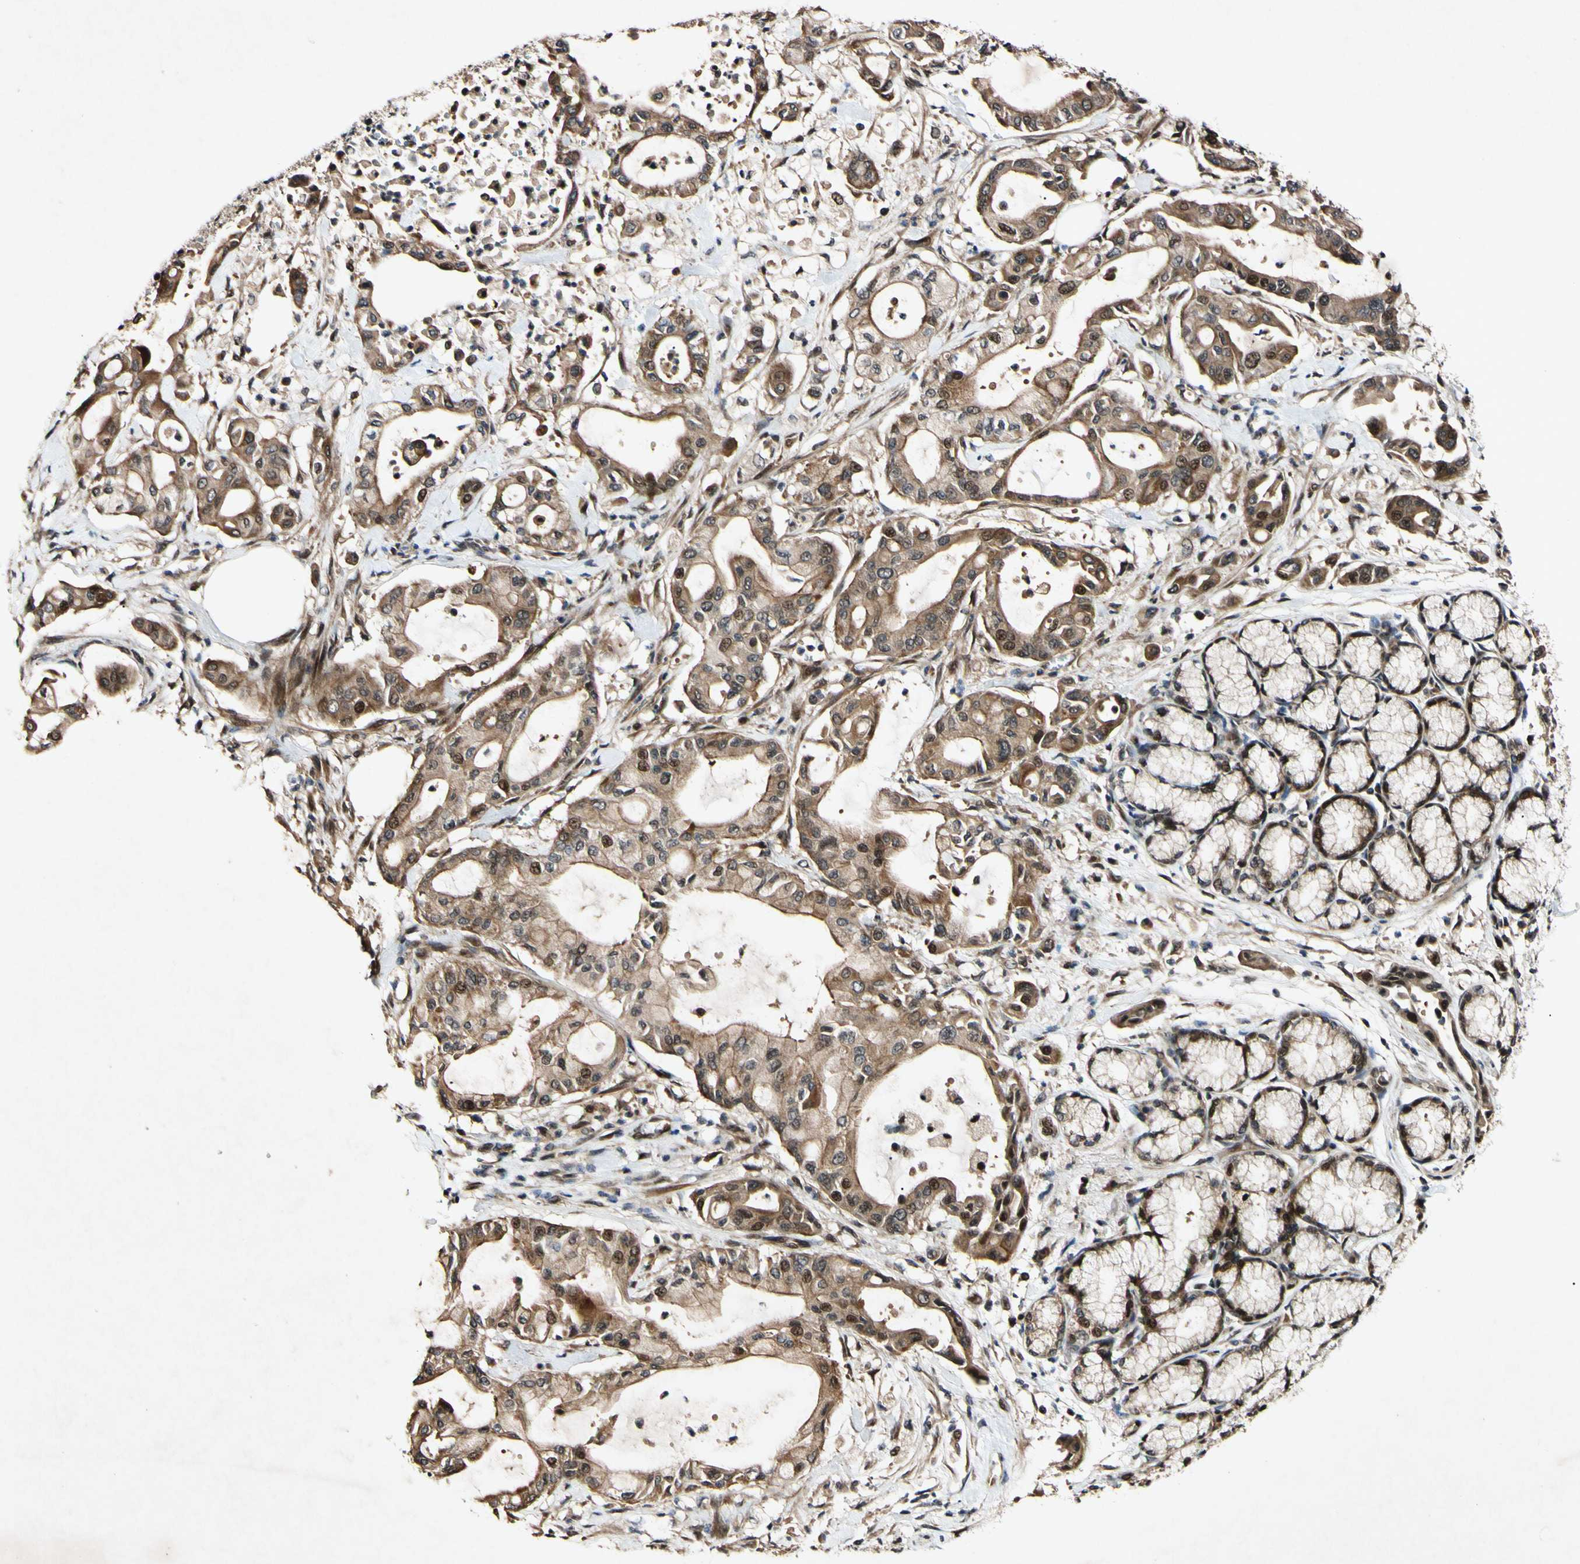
{"staining": {"intensity": "moderate", "quantity": ">75%", "location": "cytoplasmic/membranous,nuclear"}, "tissue": "pancreatic cancer", "cell_type": "Tumor cells", "image_type": "cancer", "snomed": [{"axis": "morphology", "description": "Adenocarcinoma, NOS"}, {"axis": "morphology", "description": "Adenocarcinoma, metastatic, NOS"}, {"axis": "topography", "description": "Lymph node"}, {"axis": "topography", "description": "Pancreas"}, {"axis": "topography", "description": "Duodenum"}], "caption": "Pancreatic cancer (adenocarcinoma) stained with DAB immunohistochemistry (IHC) demonstrates medium levels of moderate cytoplasmic/membranous and nuclear staining in approximately >75% of tumor cells.", "gene": "CSNK1E", "patient": {"sex": "female", "age": 64}}